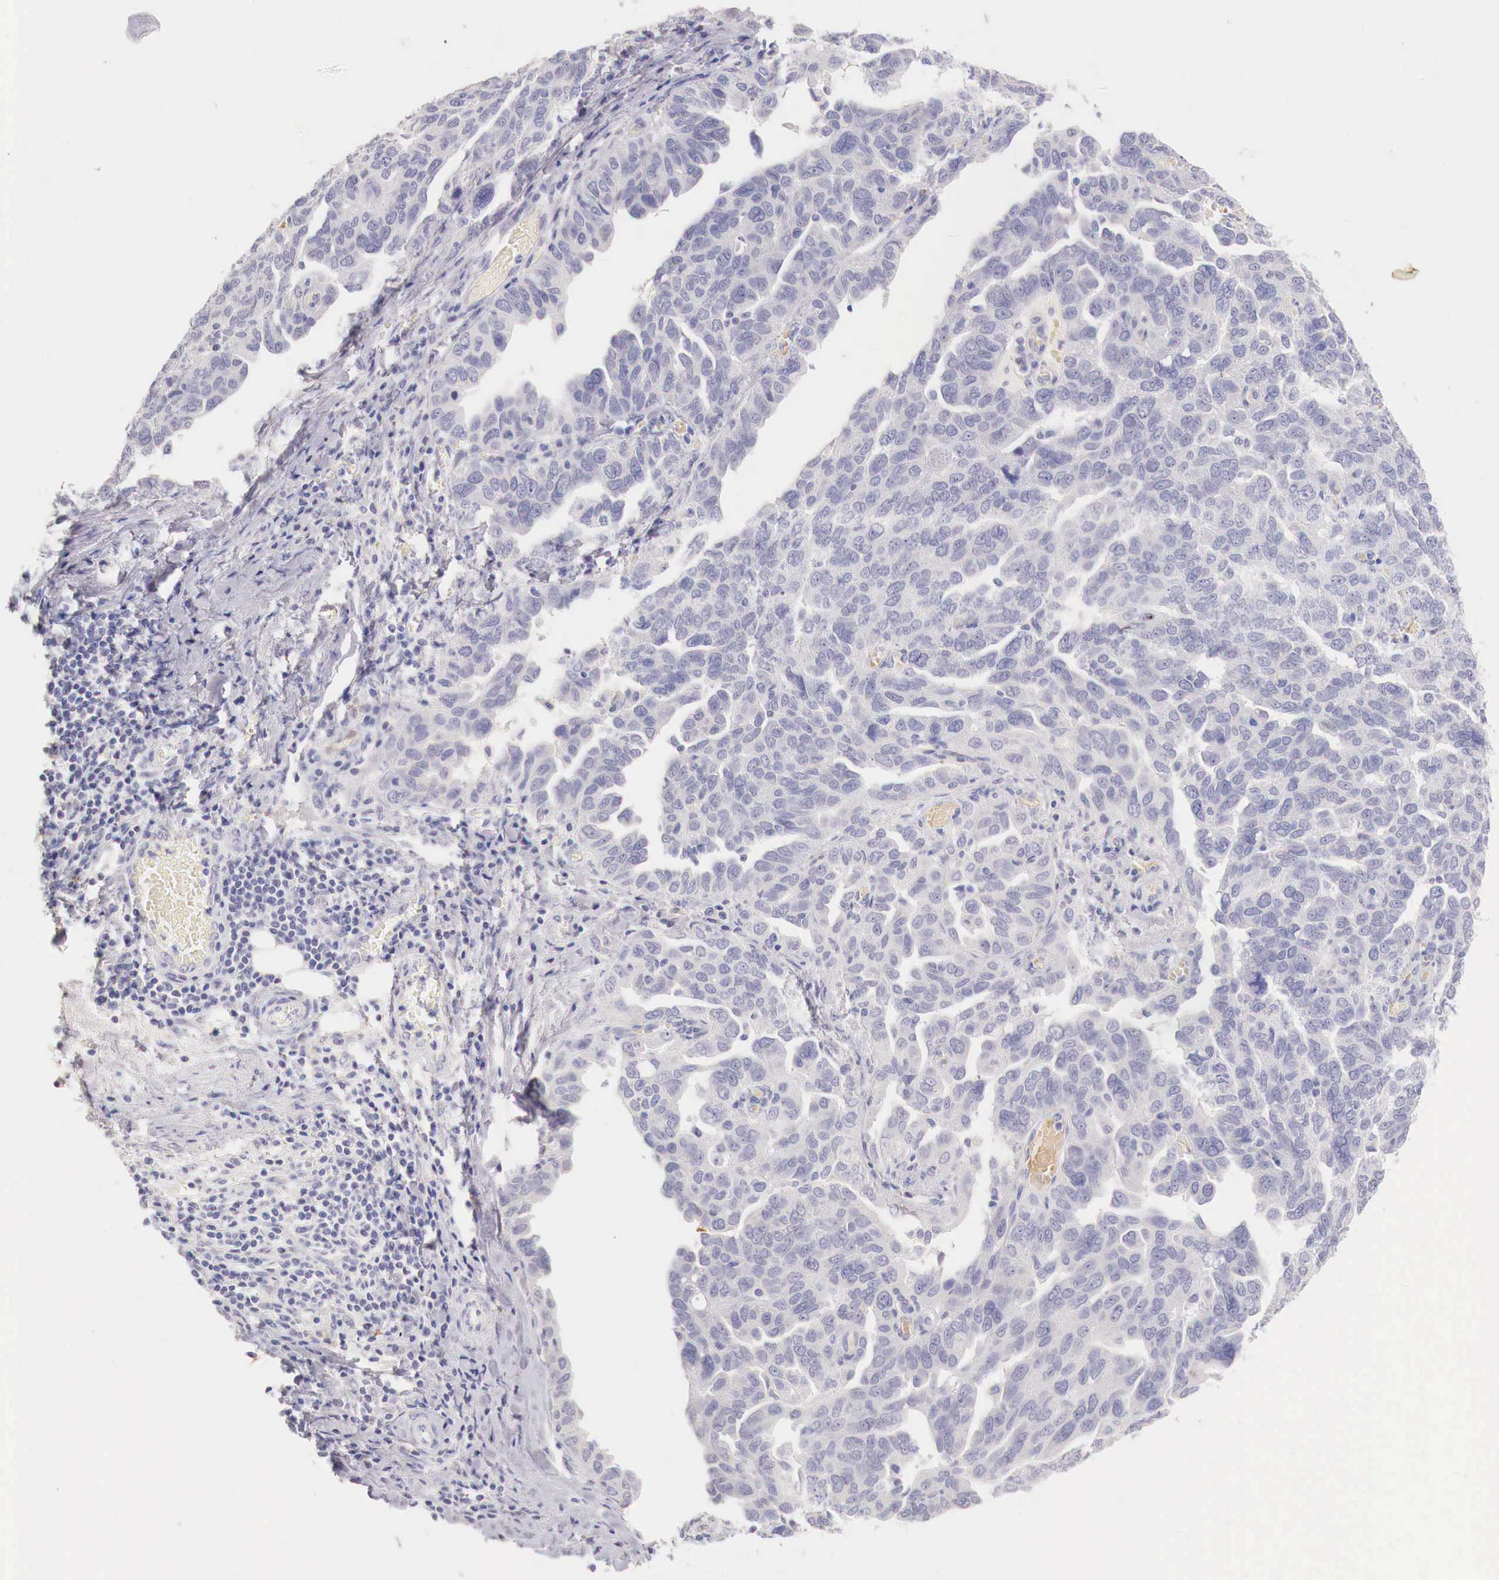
{"staining": {"intensity": "weak", "quantity": "<25%", "location": "cytoplasmic/membranous"}, "tissue": "ovarian cancer", "cell_type": "Tumor cells", "image_type": "cancer", "snomed": [{"axis": "morphology", "description": "Cystadenocarcinoma, serous, NOS"}, {"axis": "topography", "description": "Ovary"}], "caption": "Immunohistochemistry (IHC) micrograph of ovarian cancer (serous cystadenocarcinoma) stained for a protein (brown), which displays no positivity in tumor cells. (Stains: DAB (3,3'-diaminobenzidine) IHC with hematoxylin counter stain, Microscopy: brightfield microscopy at high magnification).", "gene": "ITIH6", "patient": {"sex": "female", "age": 64}}